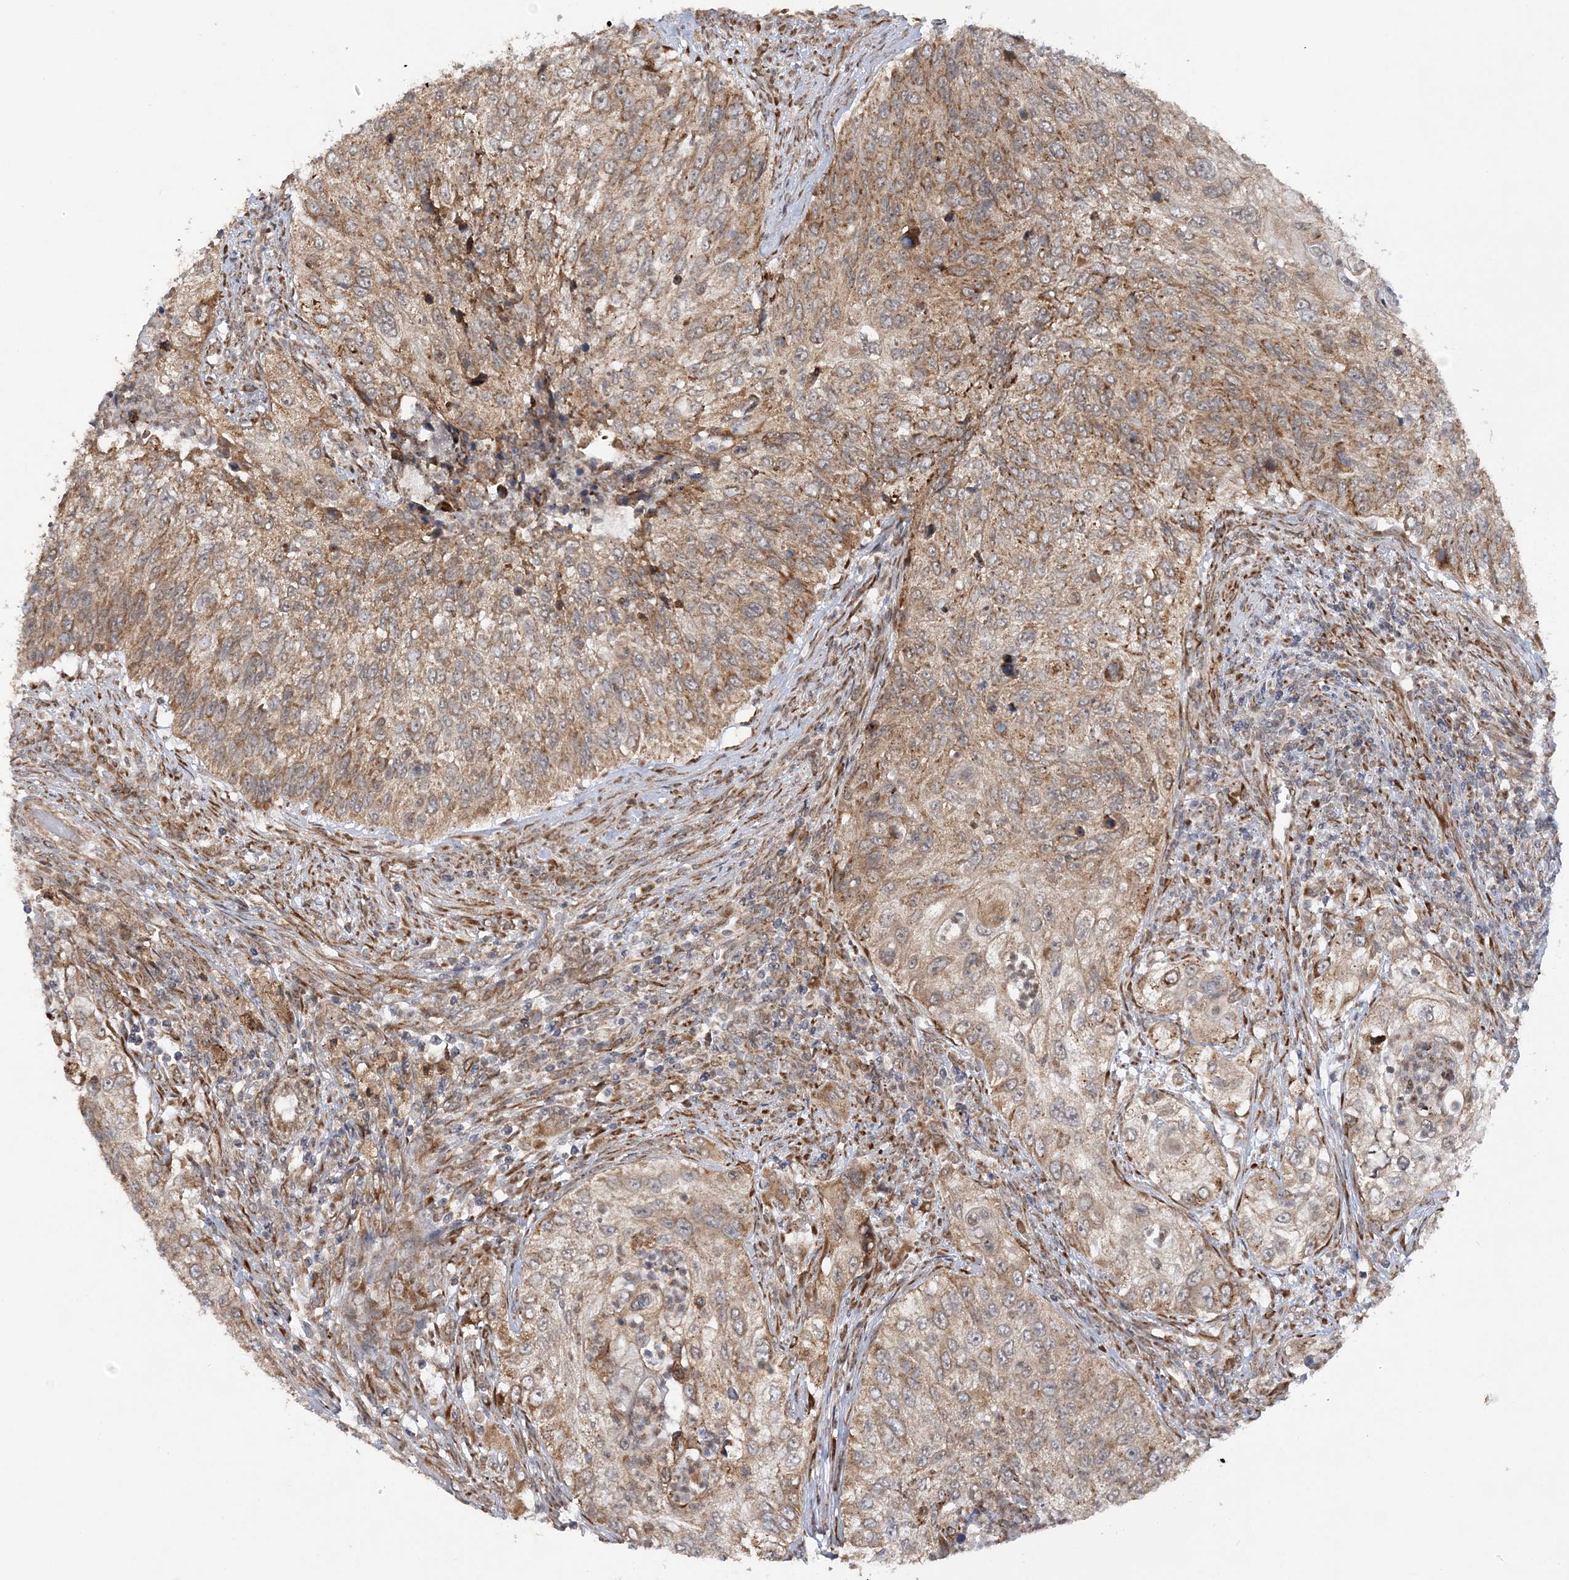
{"staining": {"intensity": "moderate", "quantity": ">75%", "location": "cytoplasmic/membranous"}, "tissue": "urothelial cancer", "cell_type": "Tumor cells", "image_type": "cancer", "snomed": [{"axis": "morphology", "description": "Urothelial carcinoma, High grade"}, {"axis": "topography", "description": "Urinary bladder"}], "caption": "Protein expression analysis of high-grade urothelial carcinoma demonstrates moderate cytoplasmic/membranous positivity in about >75% of tumor cells. (DAB IHC with brightfield microscopy, high magnification).", "gene": "MRPL47", "patient": {"sex": "female", "age": 60}}